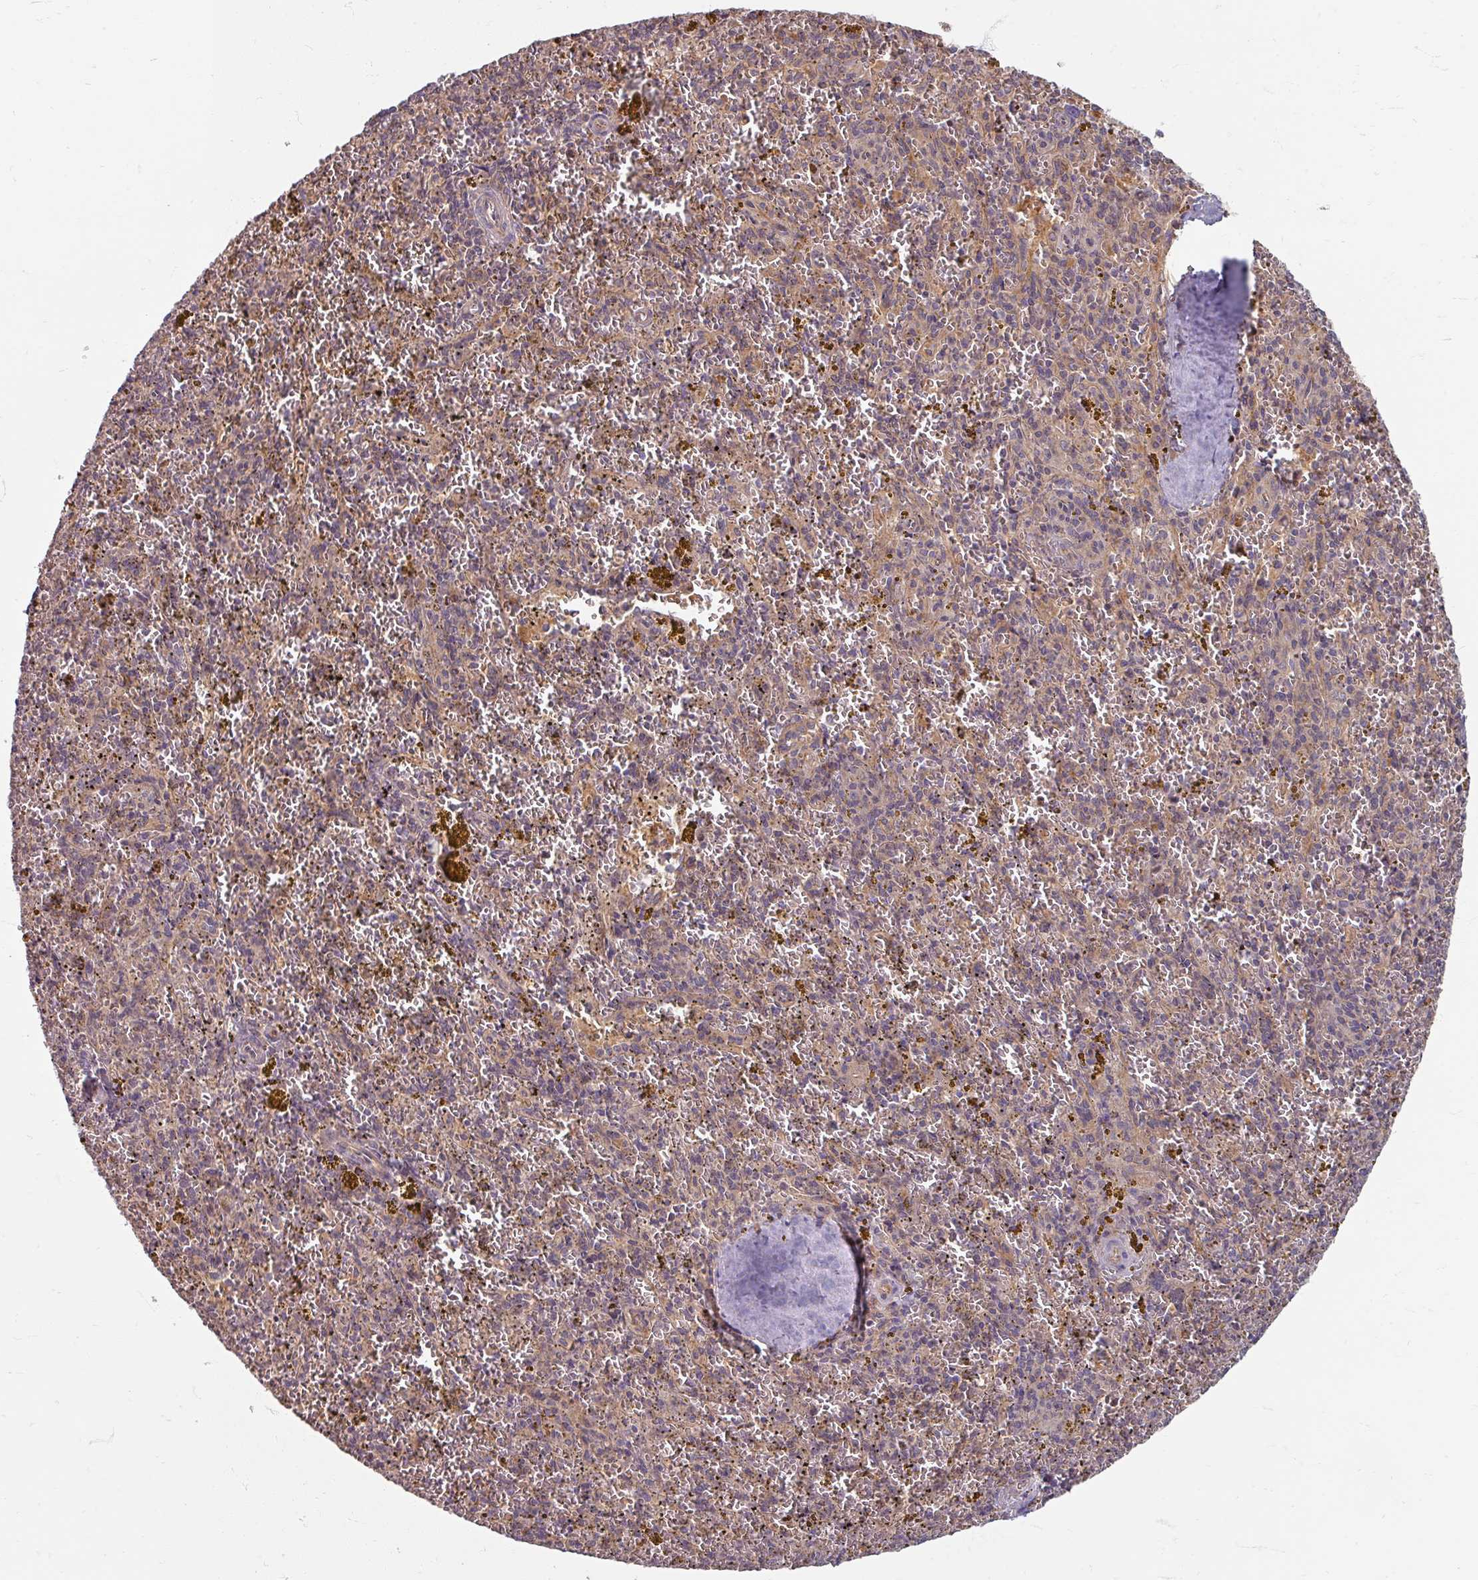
{"staining": {"intensity": "weak", "quantity": "<25%", "location": "cytoplasmic/membranous"}, "tissue": "spleen", "cell_type": "Cells in red pulp", "image_type": "normal", "snomed": [{"axis": "morphology", "description": "Normal tissue, NOS"}, {"axis": "topography", "description": "Spleen"}], "caption": "There is no significant staining in cells in red pulp of spleen. (IHC, brightfield microscopy, high magnification).", "gene": "STAM", "patient": {"sex": "male", "age": 57}}